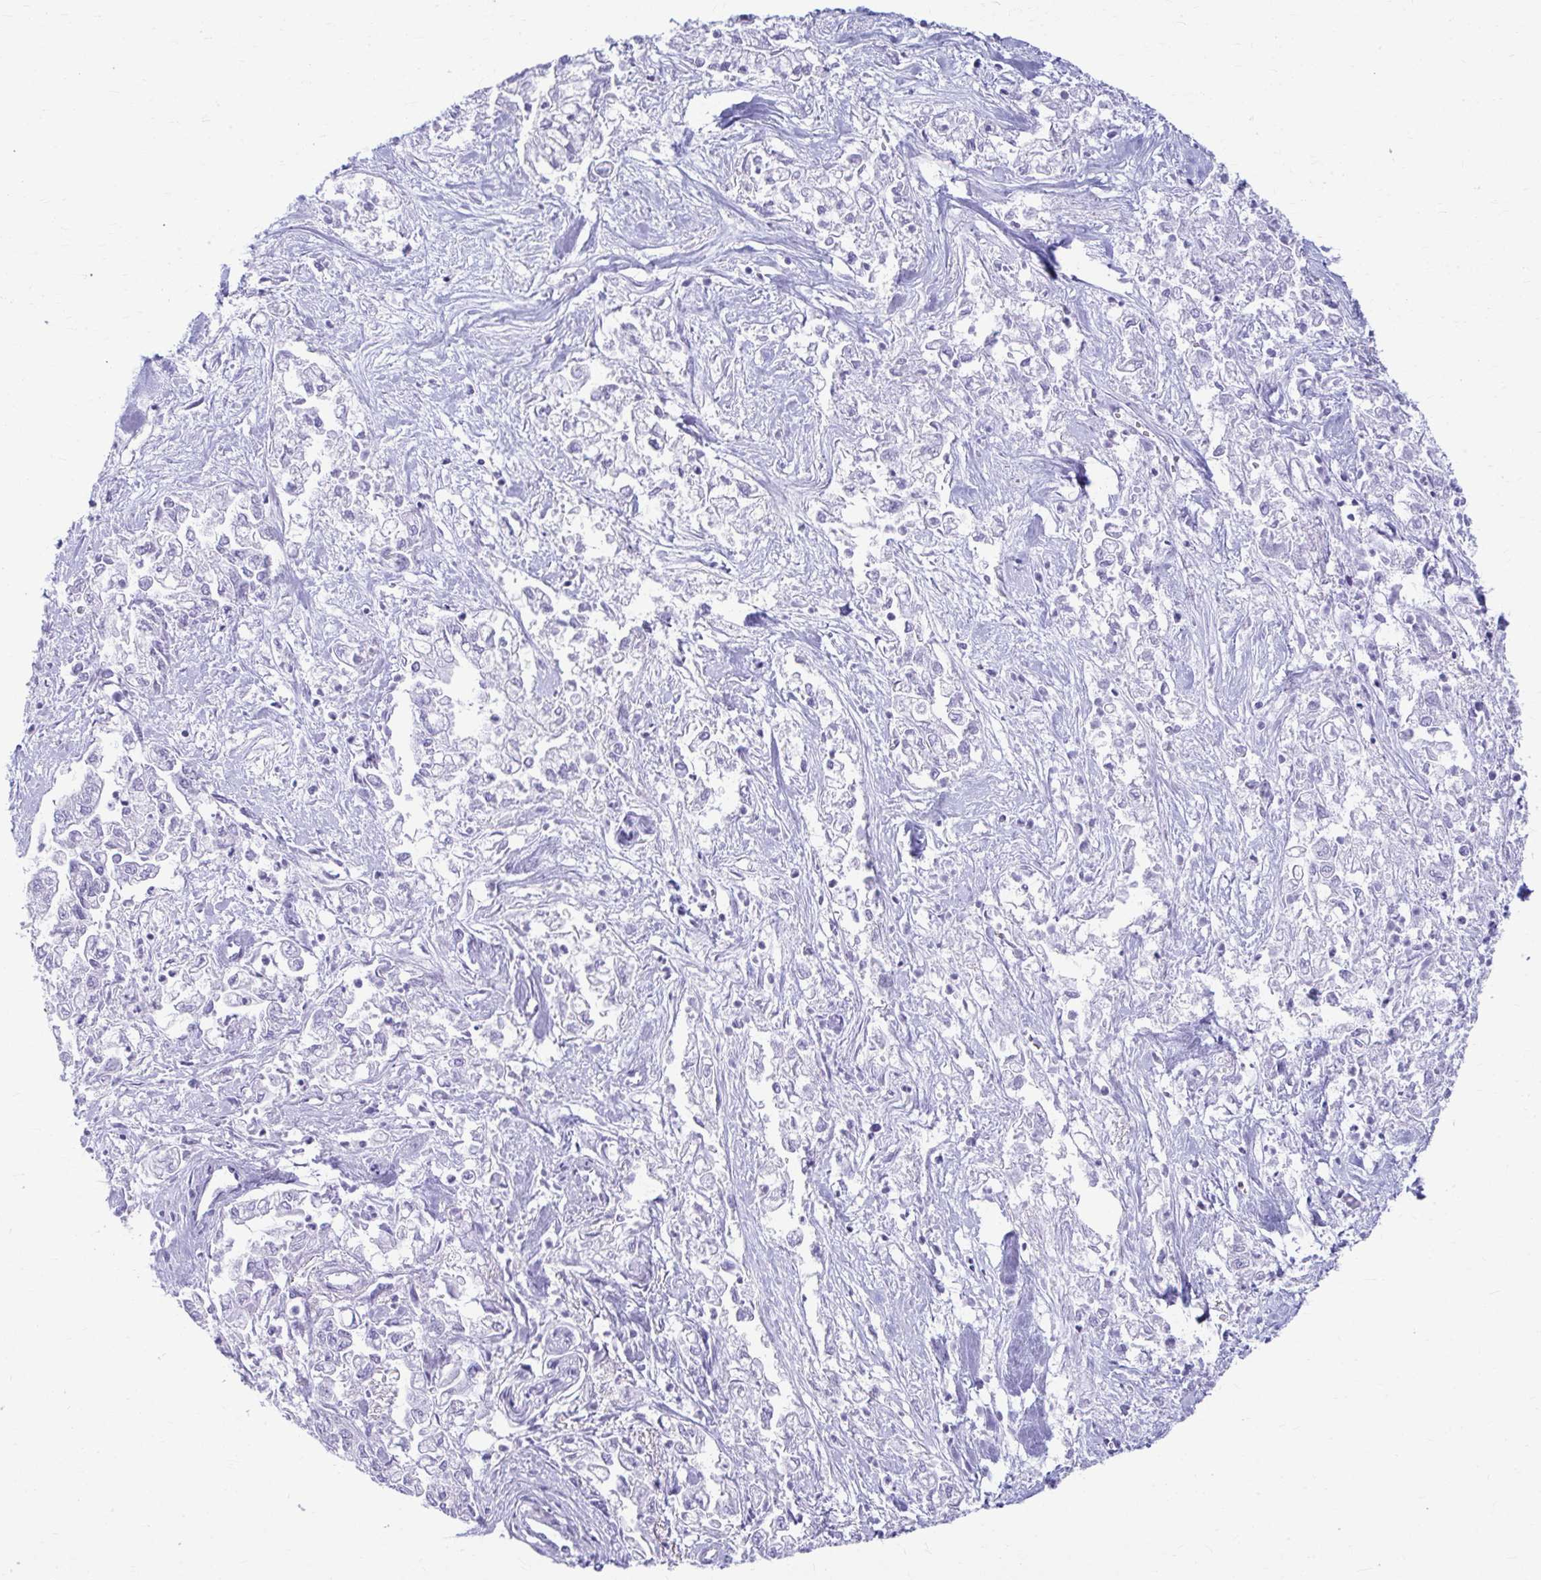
{"staining": {"intensity": "negative", "quantity": "none", "location": "none"}, "tissue": "pancreatic cancer", "cell_type": "Tumor cells", "image_type": "cancer", "snomed": [{"axis": "morphology", "description": "Adenocarcinoma, NOS"}, {"axis": "topography", "description": "Pancreas"}], "caption": "The immunohistochemistry (IHC) photomicrograph has no significant positivity in tumor cells of pancreatic adenocarcinoma tissue.", "gene": "ATP4B", "patient": {"sex": "male", "age": 72}}